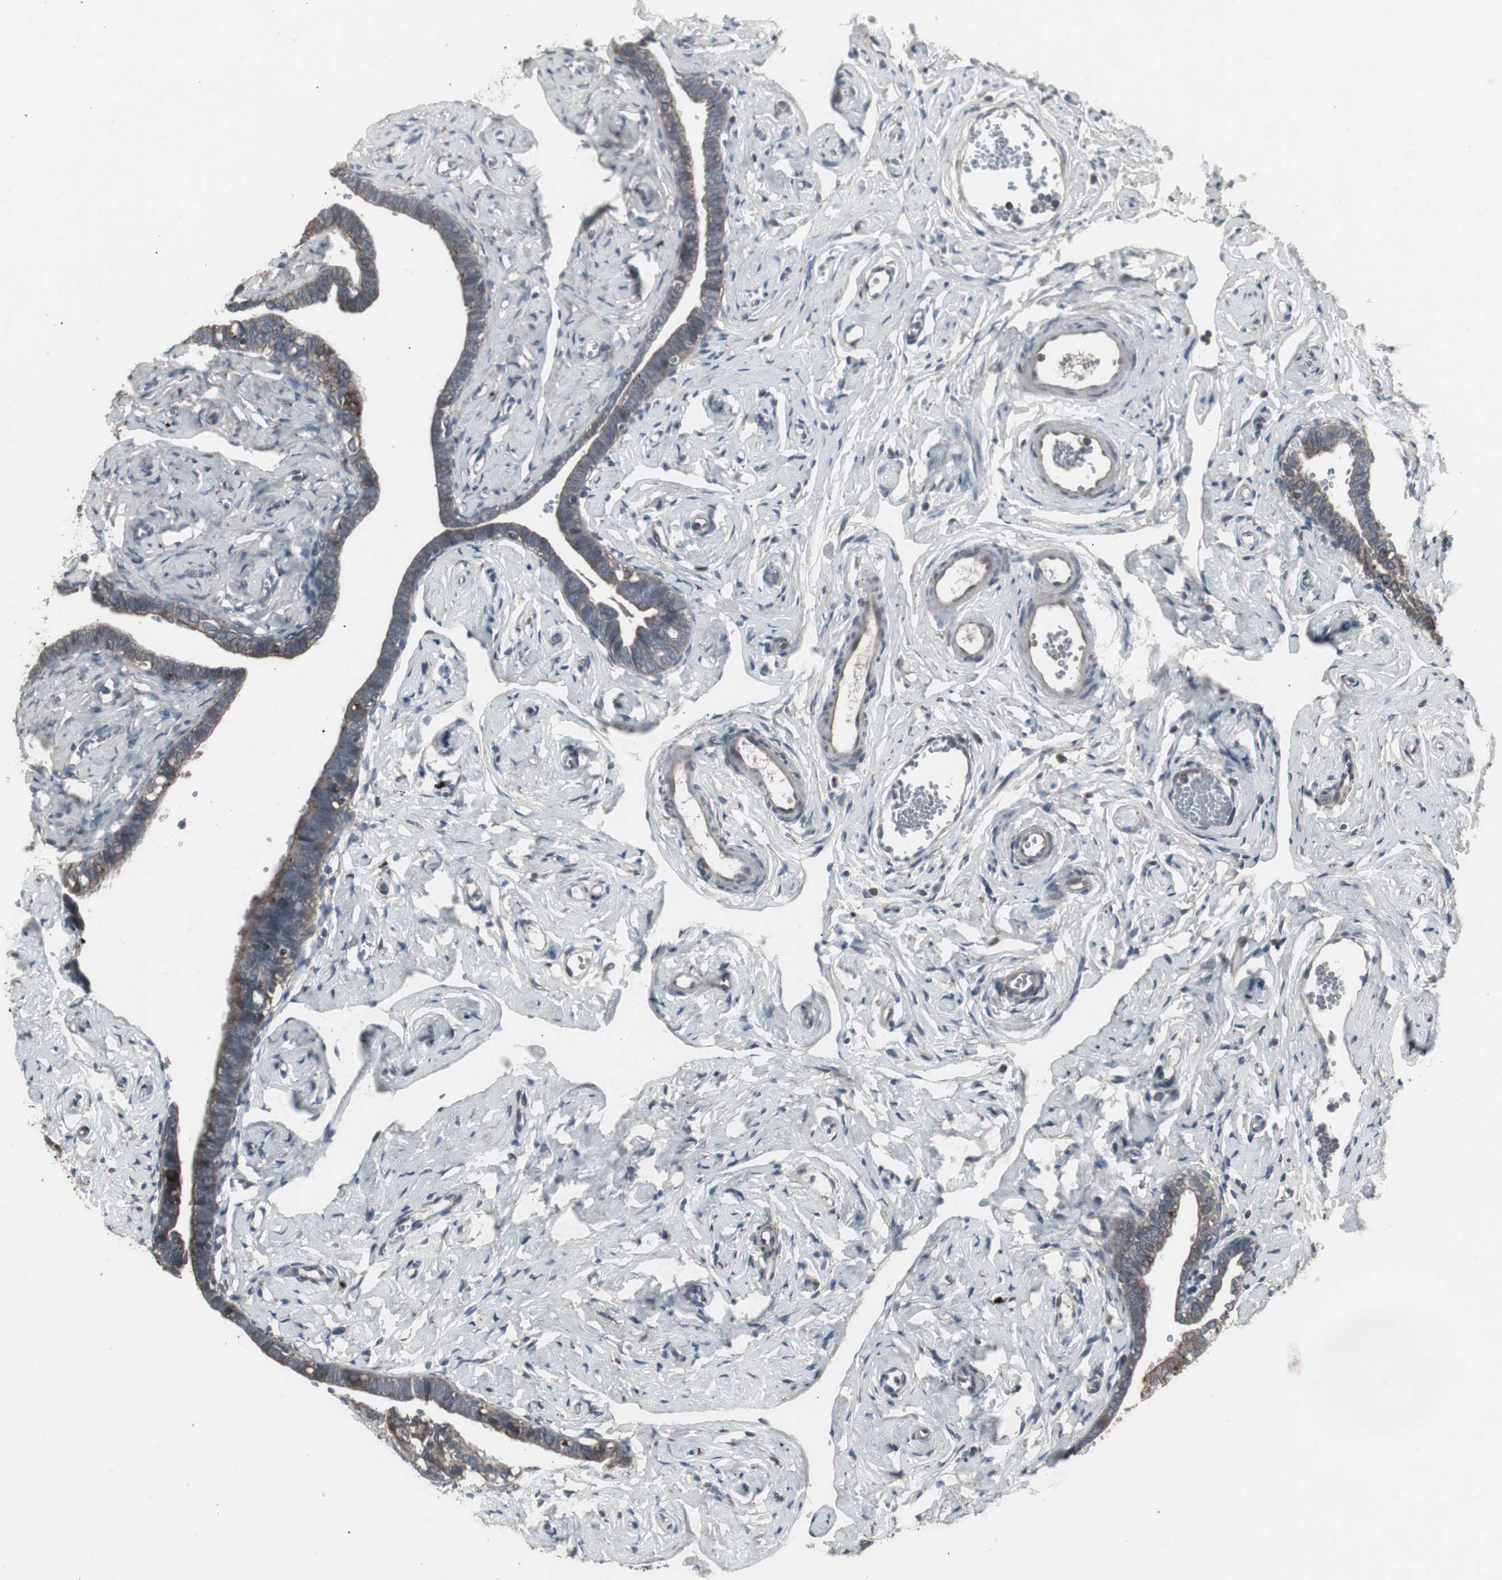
{"staining": {"intensity": "weak", "quantity": "25%-75%", "location": "cytoplasmic/membranous"}, "tissue": "fallopian tube", "cell_type": "Glandular cells", "image_type": "normal", "snomed": [{"axis": "morphology", "description": "Normal tissue, NOS"}, {"axis": "topography", "description": "Fallopian tube"}], "caption": "Protein staining of normal fallopian tube shows weak cytoplasmic/membranous expression in approximately 25%-75% of glandular cells. (Stains: DAB (3,3'-diaminobenzidine) in brown, nuclei in blue, Microscopy: brightfield microscopy at high magnification).", "gene": "SSTR2", "patient": {"sex": "female", "age": 71}}